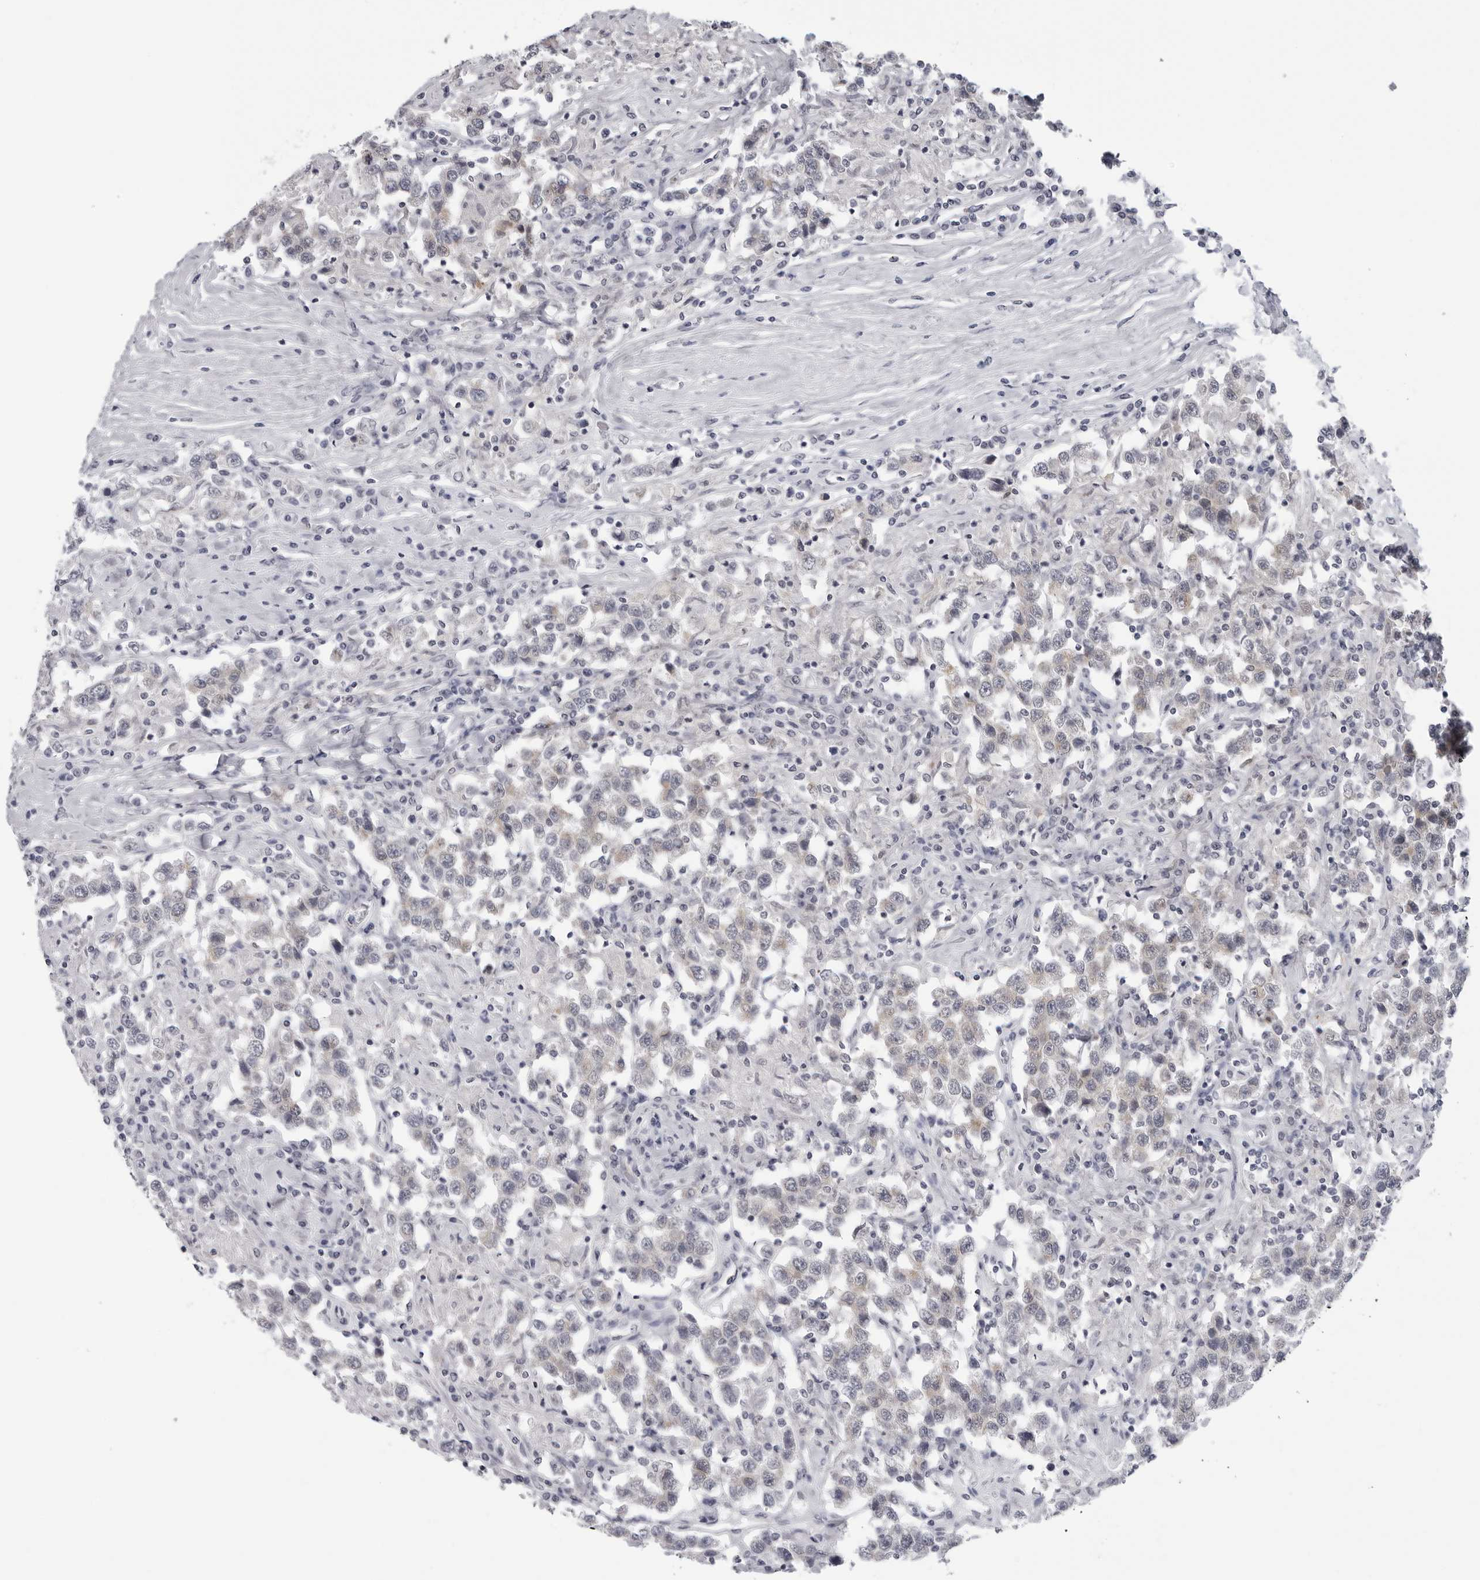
{"staining": {"intensity": "negative", "quantity": "none", "location": "none"}, "tissue": "testis cancer", "cell_type": "Tumor cells", "image_type": "cancer", "snomed": [{"axis": "morphology", "description": "Seminoma, NOS"}, {"axis": "topography", "description": "Testis"}], "caption": "Immunohistochemistry (IHC) photomicrograph of neoplastic tissue: testis cancer stained with DAB reveals no significant protein expression in tumor cells.", "gene": "OPLAH", "patient": {"sex": "male", "age": 41}}